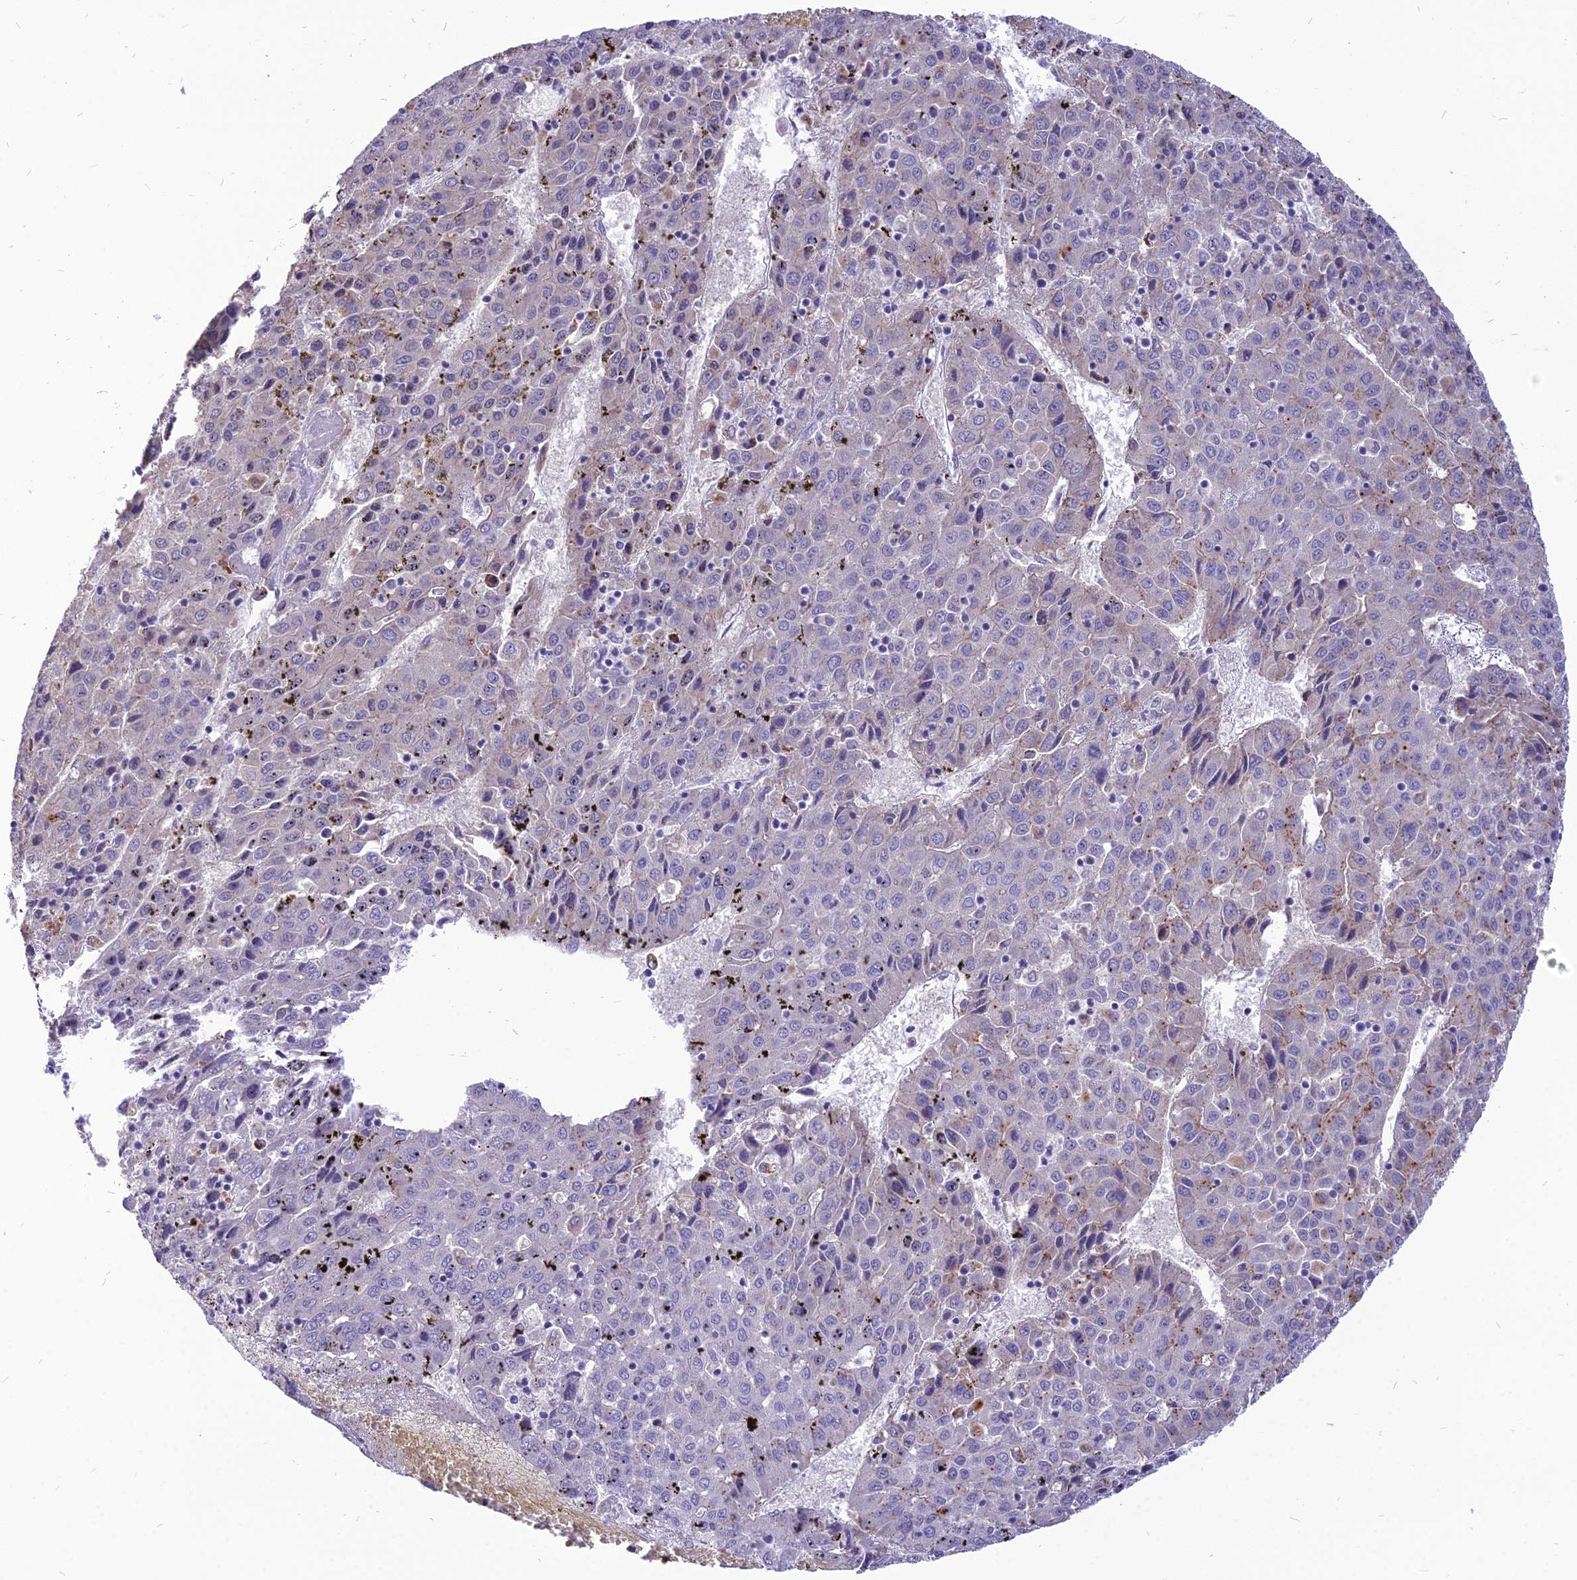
{"staining": {"intensity": "negative", "quantity": "none", "location": "none"}, "tissue": "liver cancer", "cell_type": "Tumor cells", "image_type": "cancer", "snomed": [{"axis": "morphology", "description": "Carcinoma, Hepatocellular, NOS"}, {"axis": "topography", "description": "Liver"}], "caption": "An immunohistochemistry (IHC) micrograph of liver hepatocellular carcinoma is shown. There is no staining in tumor cells of liver hepatocellular carcinoma.", "gene": "PCED1B", "patient": {"sex": "female", "age": 53}}